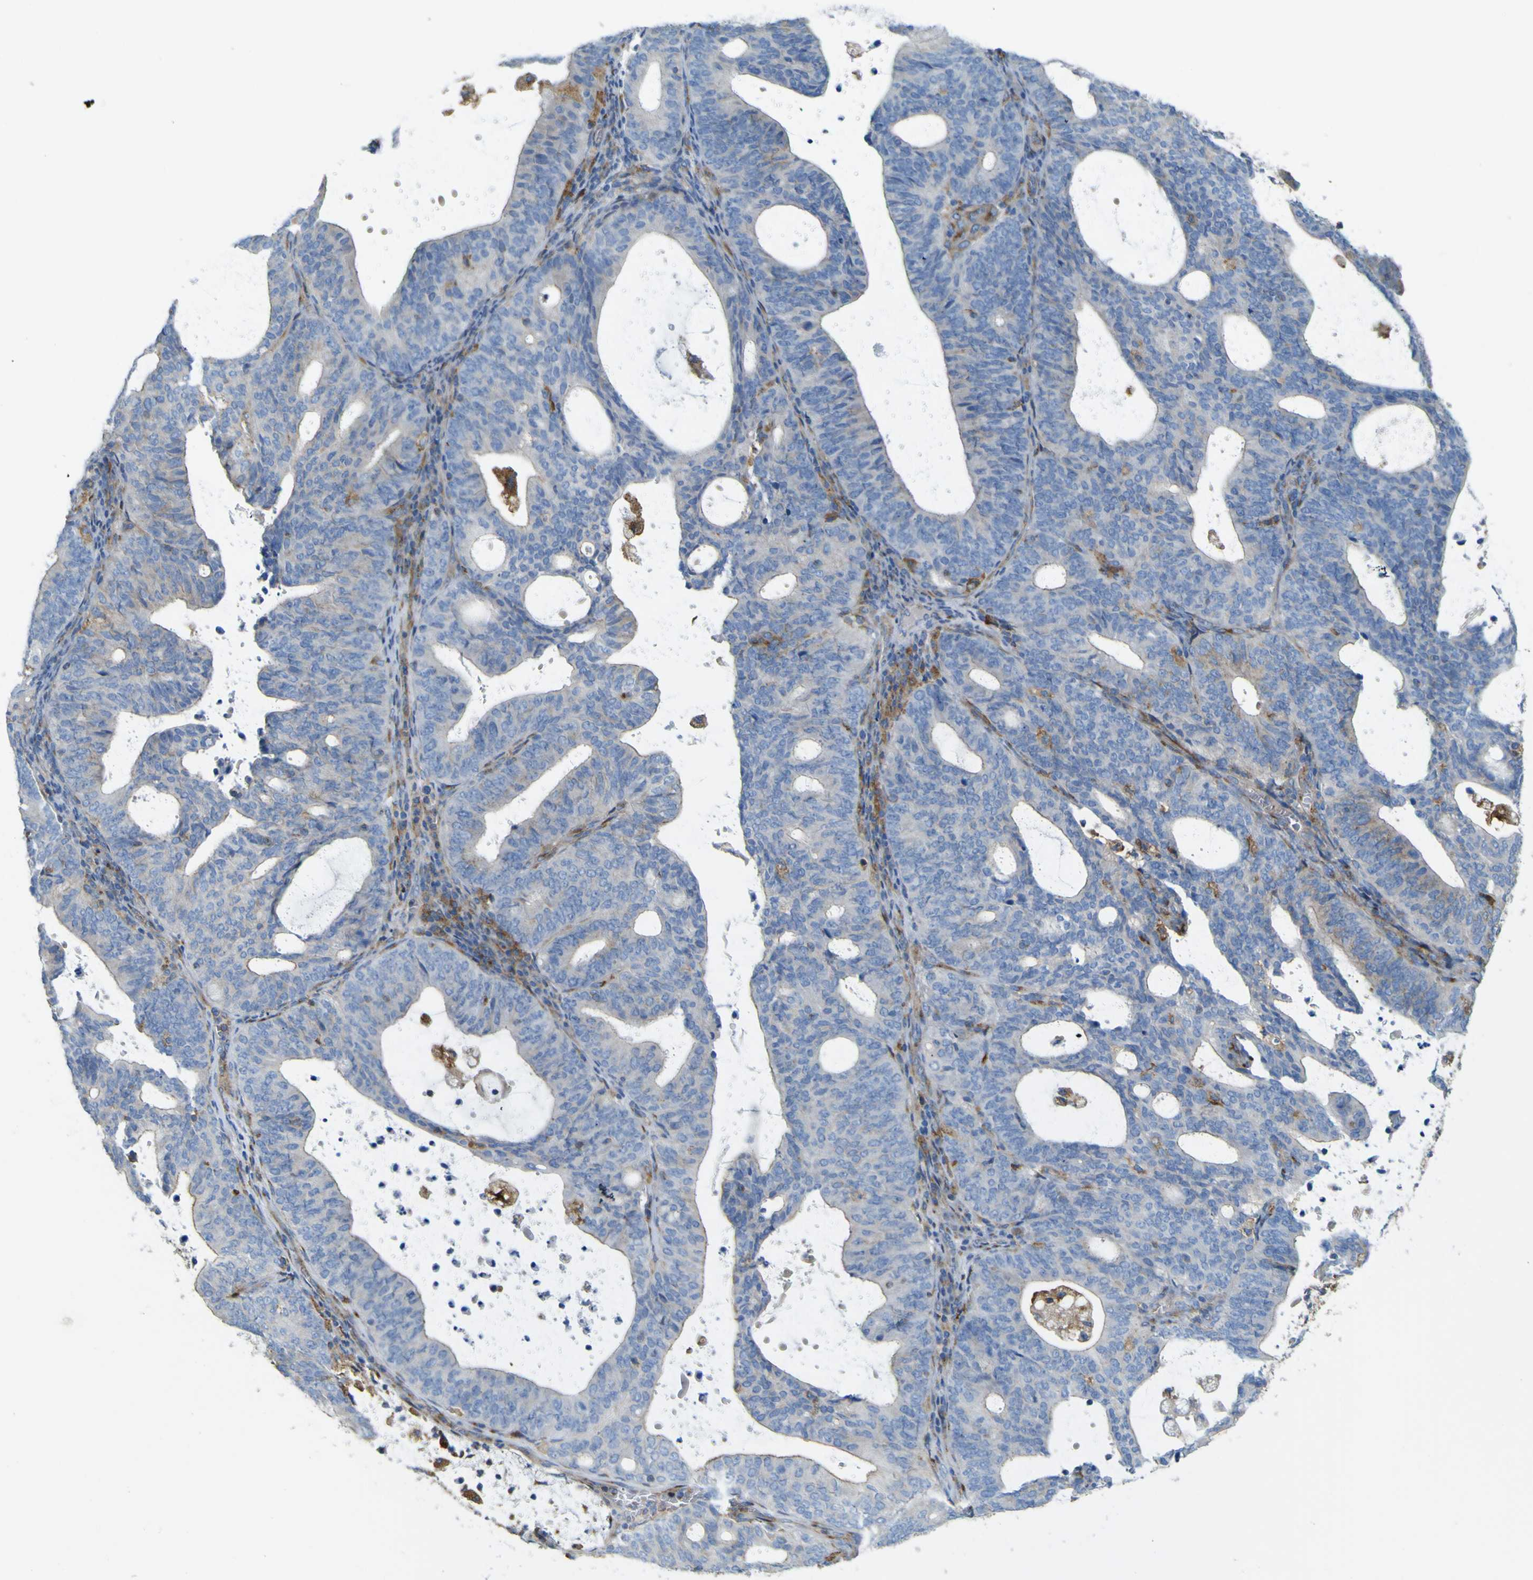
{"staining": {"intensity": "moderate", "quantity": "25%-75%", "location": "cytoplasmic/membranous"}, "tissue": "endometrial cancer", "cell_type": "Tumor cells", "image_type": "cancer", "snomed": [{"axis": "morphology", "description": "Adenocarcinoma, NOS"}, {"axis": "topography", "description": "Uterus"}], "caption": "The micrograph reveals staining of adenocarcinoma (endometrial), revealing moderate cytoplasmic/membranous protein staining (brown color) within tumor cells. (Brightfield microscopy of DAB IHC at high magnification).", "gene": "IGF2R", "patient": {"sex": "female", "age": 83}}